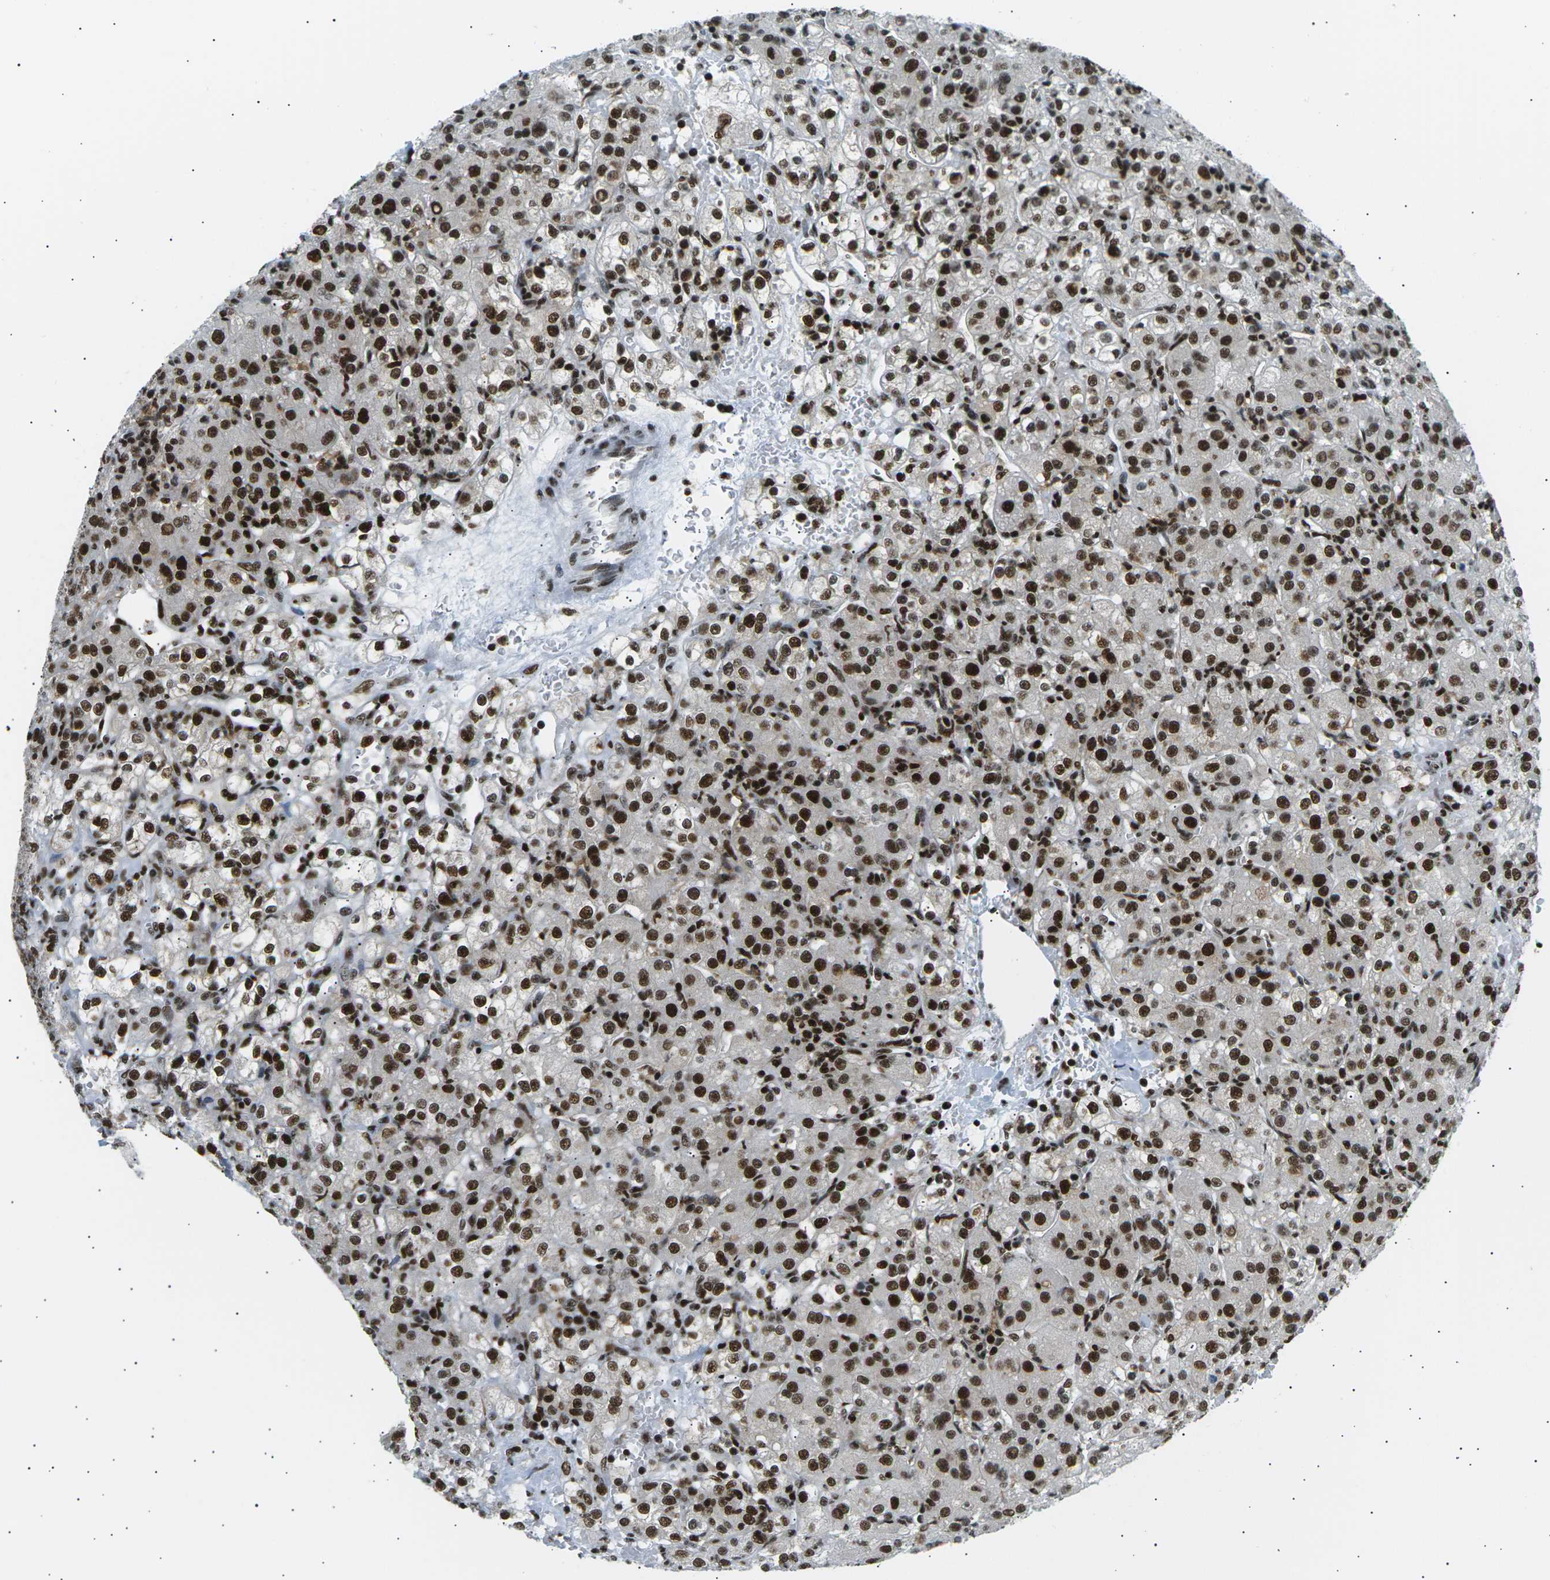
{"staining": {"intensity": "strong", "quantity": ">75%", "location": "nuclear"}, "tissue": "renal cancer", "cell_type": "Tumor cells", "image_type": "cancer", "snomed": [{"axis": "morphology", "description": "Normal tissue, NOS"}, {"axis": "morphology", "description": "Adenocarcinoma, NOS"}, {"axis": "topography", "description": "Kidney"}], "caption": "Immunohistochemistry (IHC) staining of adenocarcinoma (renal), which displays high levels of strong nuclear positivity in about >75% of tumor cells indicating strong nuclear protein expression. The staining was performed using DAB (3,3'-diaminobenzidine) (brown) for protein detection and nuclei were counterstained in hematoxylin (blue).", "gene": "RPA2", "patient": {"sex": "male", "age": 61}}